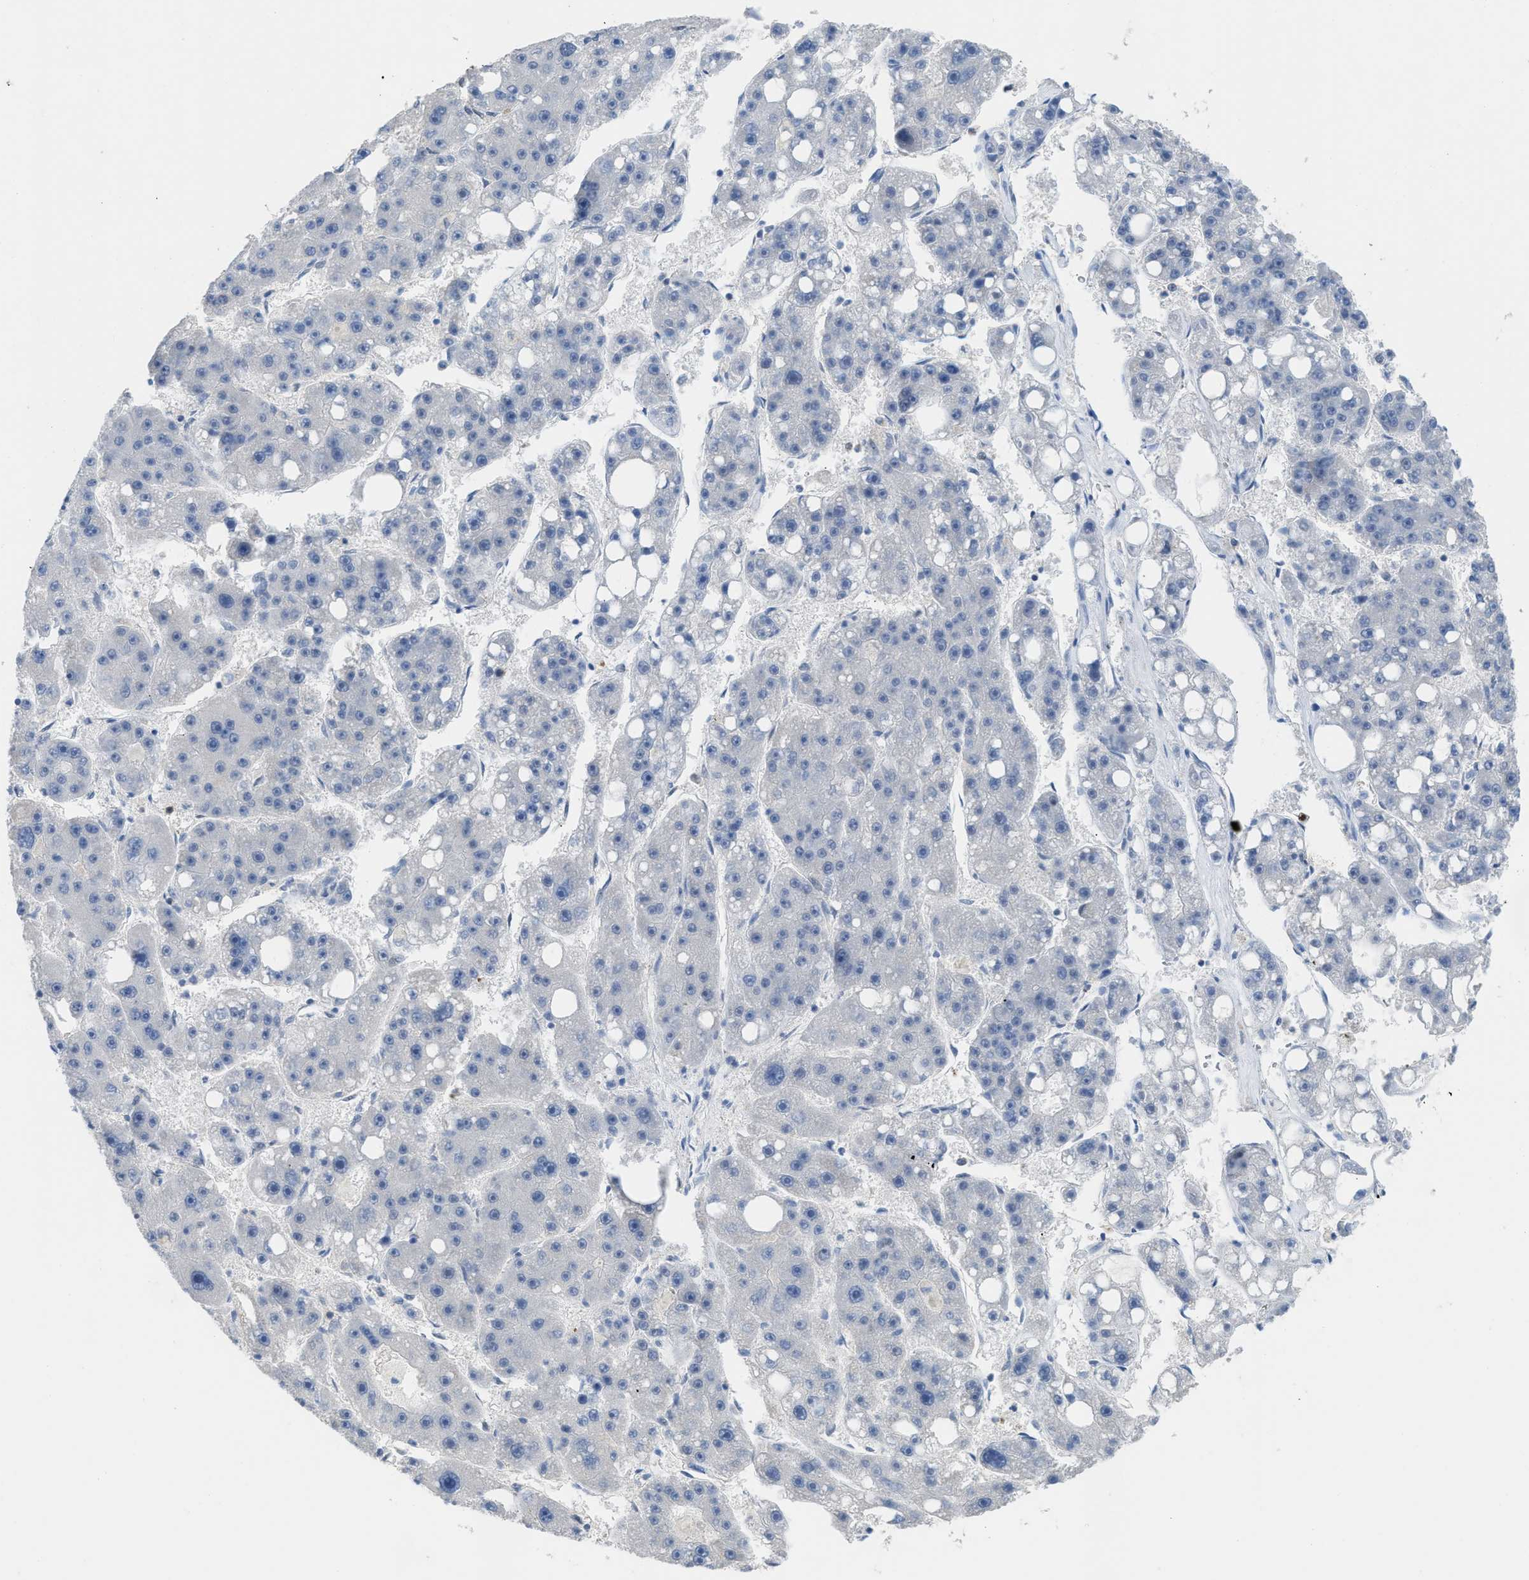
{"staining": {"intensity": "negative", "quantity": "none", "location": "none"}, "tissue": "liver cancer", "cell_type": "Tumor cells", "image_type": "cancer", "snomed": [{"axis": "morphology", "description": "Carcinoma, Hepatocellular, NOS"}, {"axis": "topography", "description": "Liver"}], "caption": "Immunohistochemical staining of liver hepatocellular carcinoma exhibits no significant staining in tumor cells.", "gene": "SCAF4", "patient": {"sex": "female", "age": 61}}